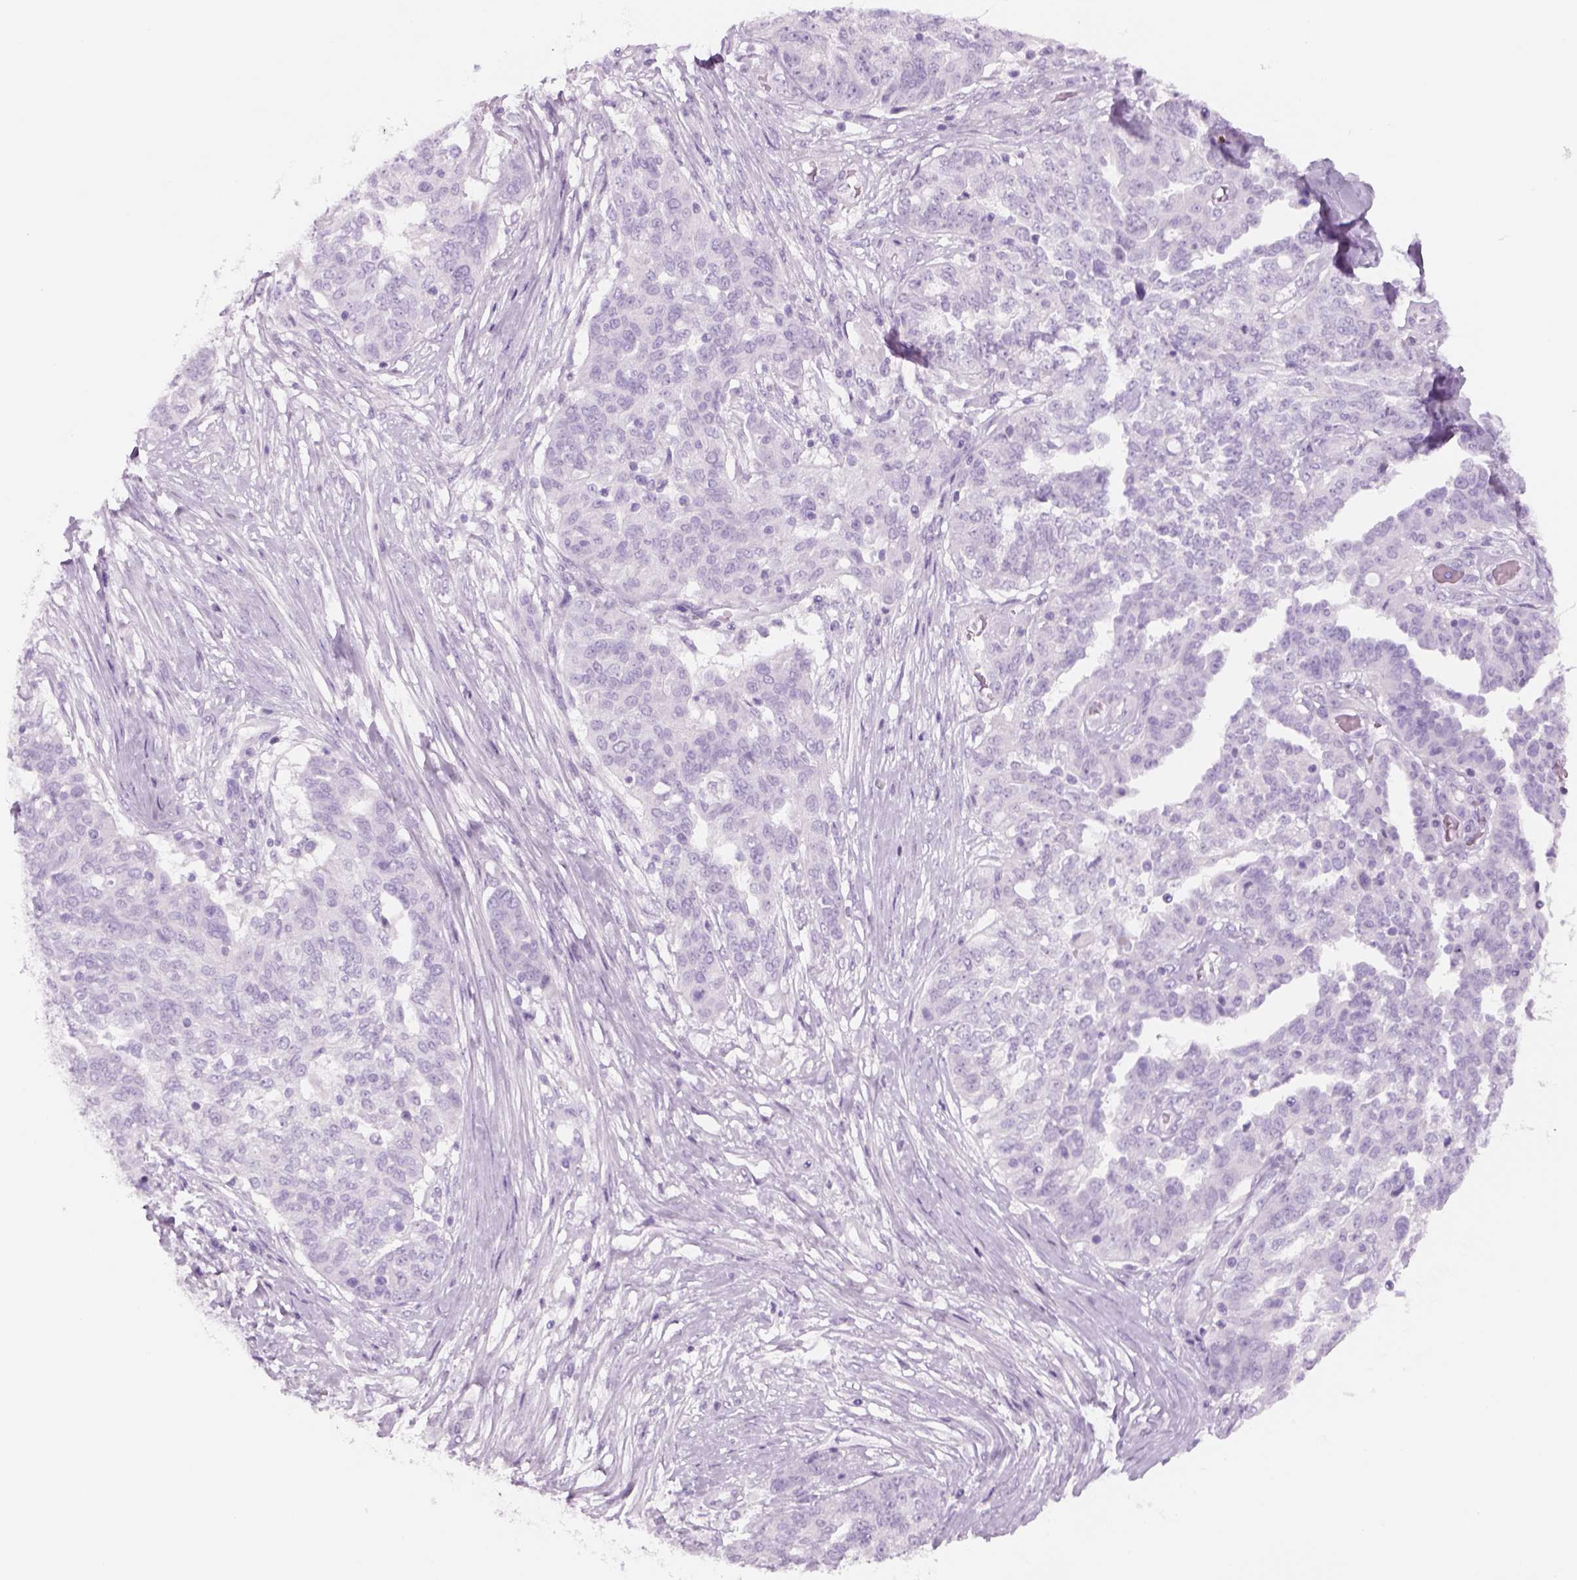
{"staining": {"intensity": "negative", "quantity": "none", "location": "none"}, "tissue": "ovarian cancer", "cell_type": "Tumor cells", "image_type": "cancer", "snomed": [{"axis": "morphology", "description": "Cystadenocarcinoma, serous, NOS"}, {"axis": "topography", "description": "Ovary"}], "caption": "Tumor cells are negative for protein expression in human ovarian serous cystadenocarcinoma.", "gene": "KRTAP11-1", "patient": {"sex": "female", "age": 67}}